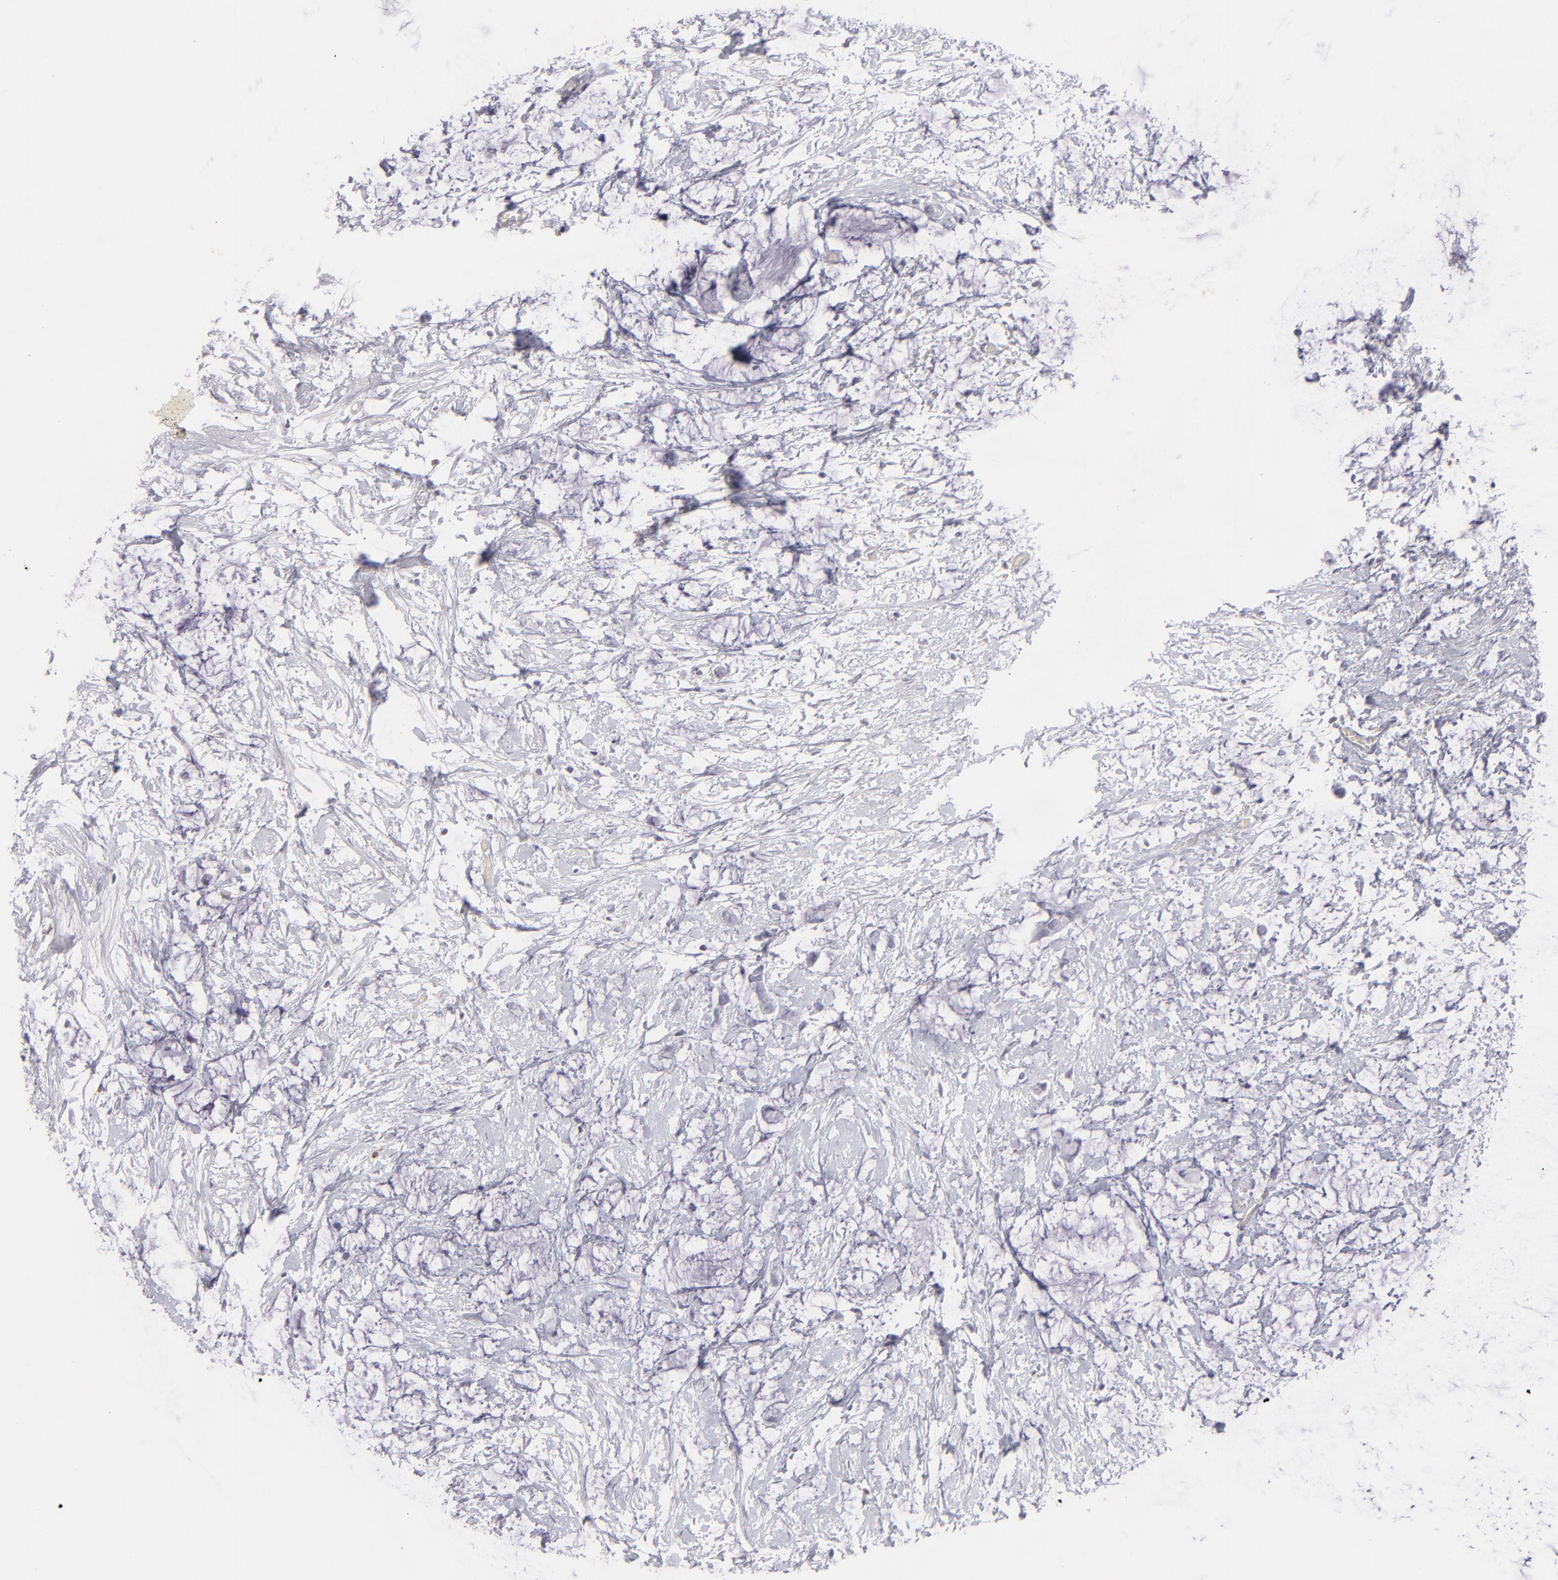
{"staining": {"intensity": "negative", "quantity": "none", "location": "none"}, "tissue": "colorectal cancer", "cell_type": "Tumor cells", "image_type": "cancer", "snomed": [{"axis": "morphology", "description": "Normal tissue, NOS"}, {"axis": "morphology", "description": "Adenocarcinoma, NOS"}, {"axis": "topography", "description": "Colon"}, {"axis": "topography", "description": "Peripheral nerve tissue"}], "caption": "The immunohistochemistry micrograph has no significant positivity in tumor cells of colorectal adenocarcinoma tissue.", "gene": "CD7", "patient": {"sex": "male", "age": 14}}